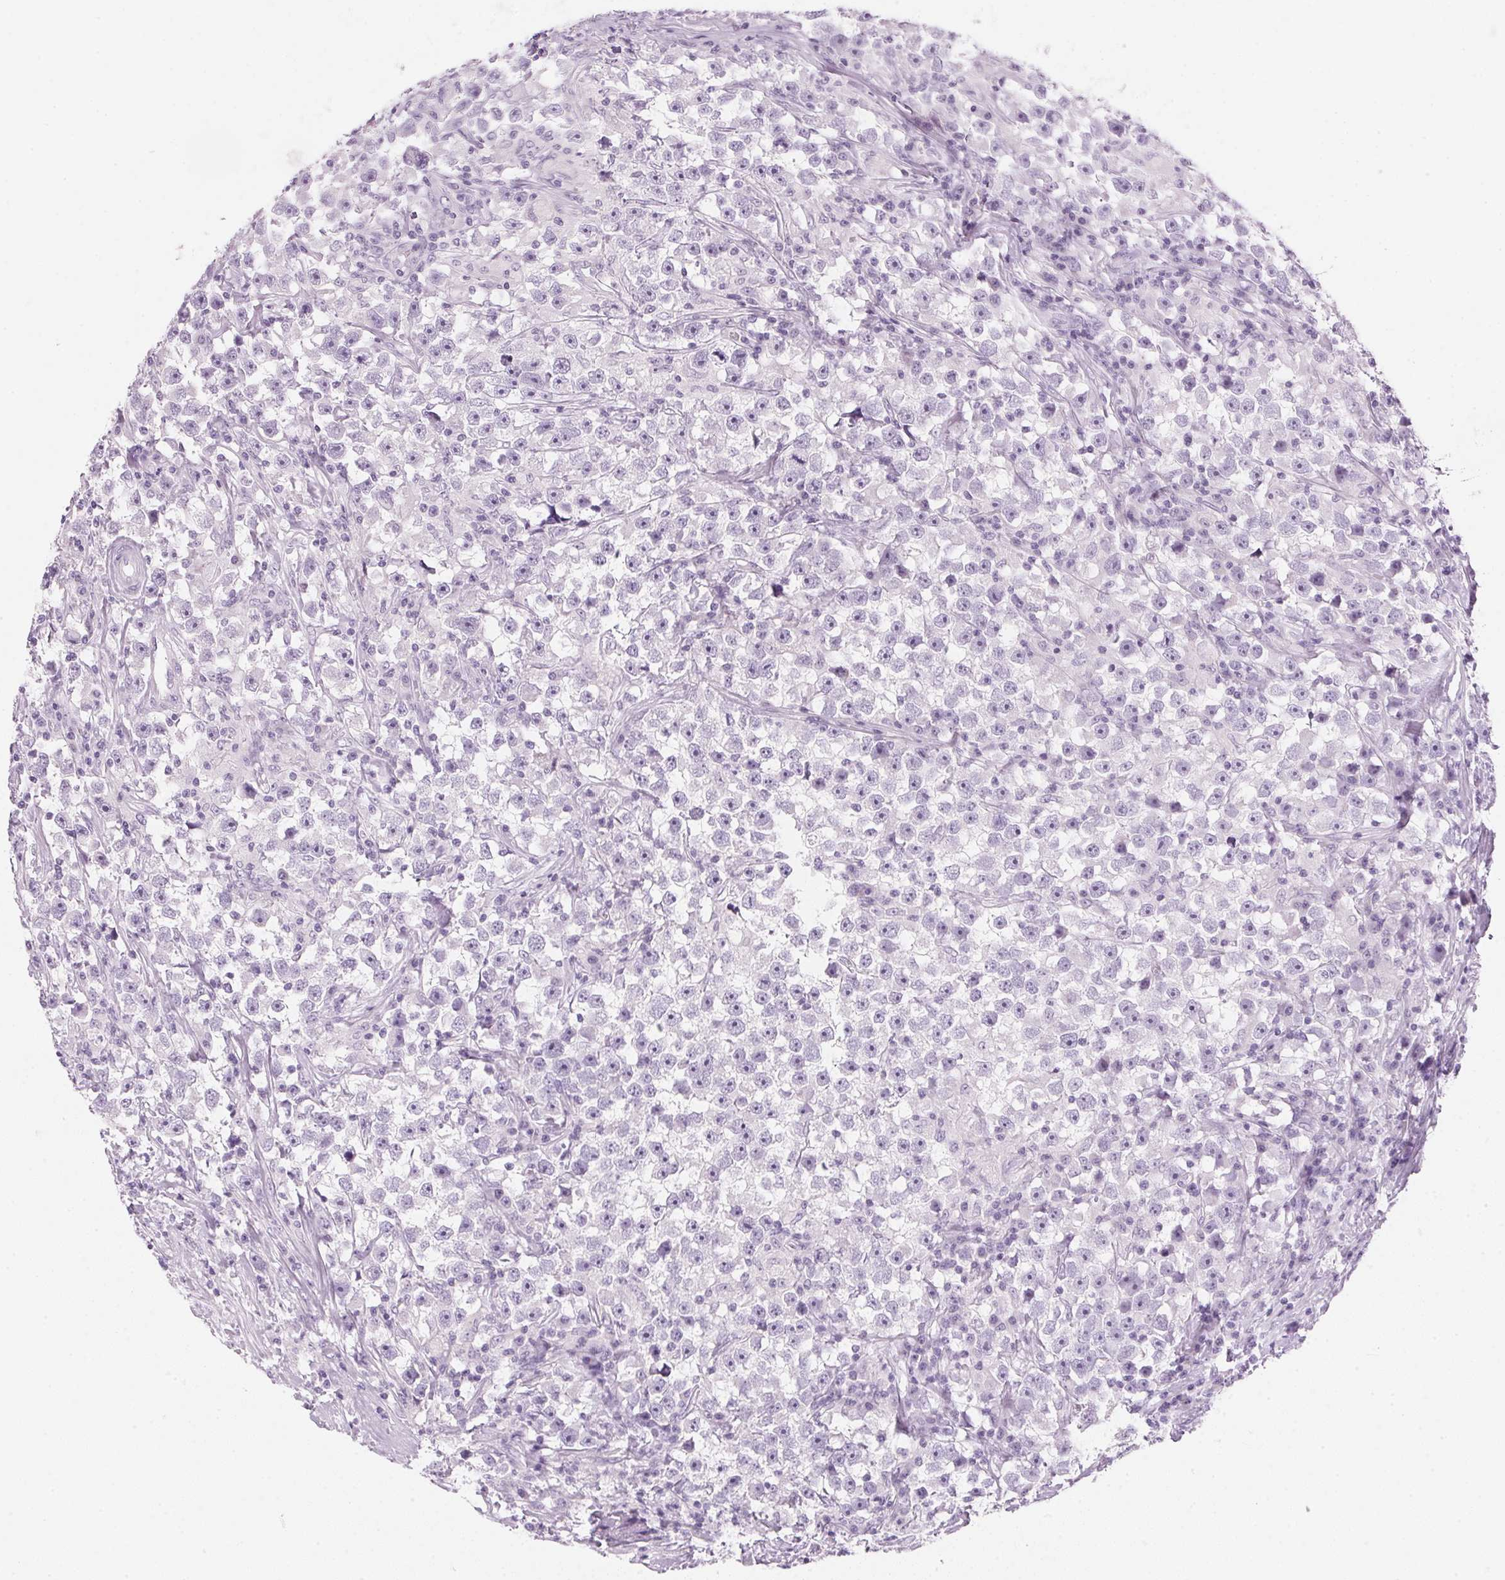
{"staining": {"intensity": "negative", "quantity": "none", "location": "none"}, "tissue": "testis cancer", "cell_type": "Tumor cells", "image_type": "cancer", "snomed": [{"axis": "morphology", "description": "Seminoma, NOS"}, {"axis": "topography", "description": "Testis"}], "caption": "IHC photomicrograph of testis cancer (seminoma) stained for a protein (brown), which demonstrates no expression in tumor cells.", "gene": "IGFBP1", "patient": {"sex": "male", "age": 33}}